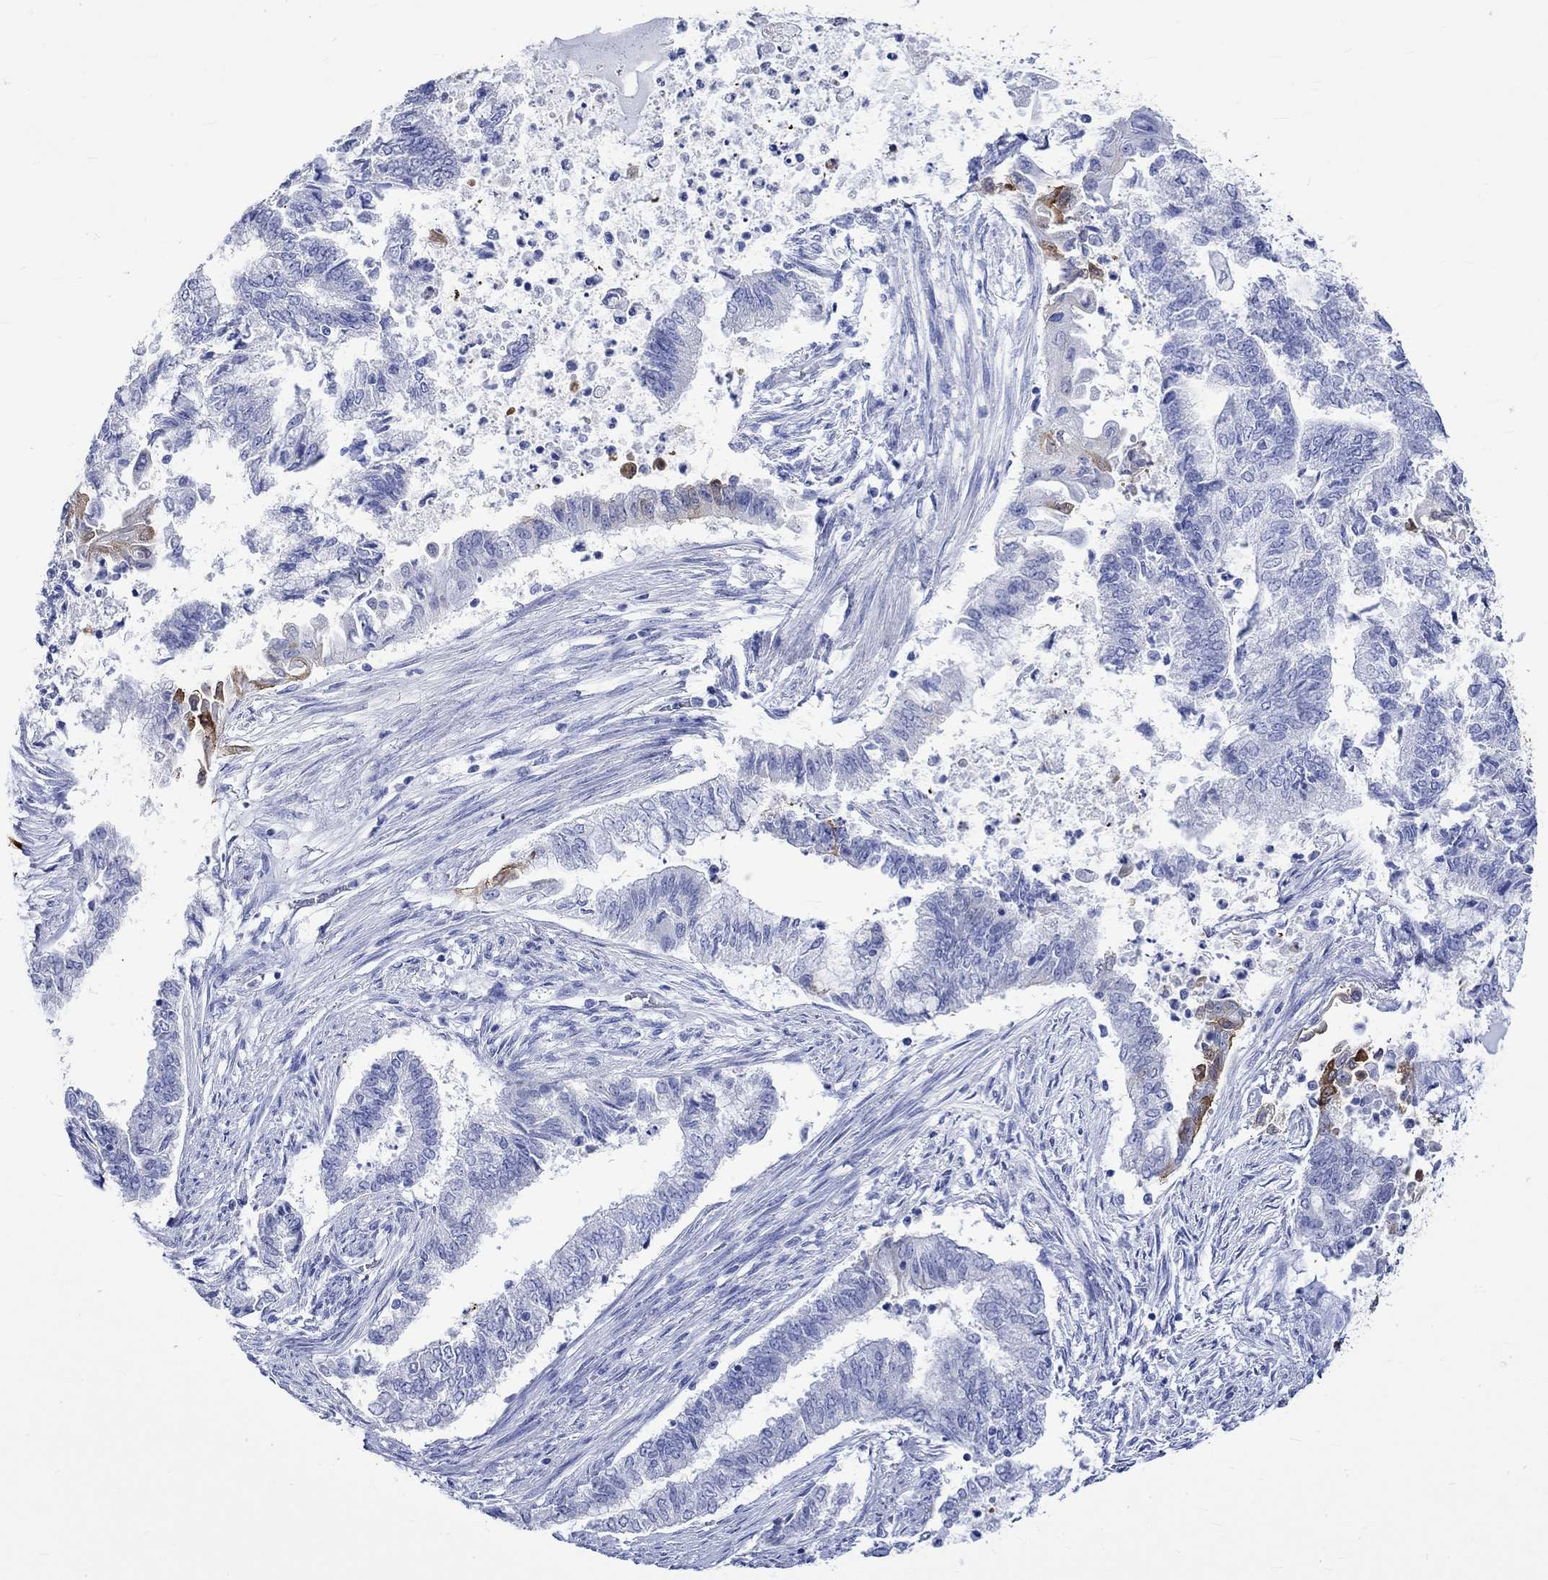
{"staining": {"intensity": "negative", "quantity": "none", "location": "none"}, "tissue": "endometrial cancer", "cell_type": "Tumor cells", "image_type": "cancer", "snomed": [{"axis": "morphology", "description": "Adenocarcinoma, NOS"}, {"axis": "topography", "description": "Endometrium"}], "caption": "The micrograph displays no staining of tumor cells in adenocarcinoma (endometrial). The staining is performed using DAB brown chromogen with nuclei counter-stained in using hematoxylin.", "gene": "CRYAB", "patient": {"sex": "female", "age": 65}}